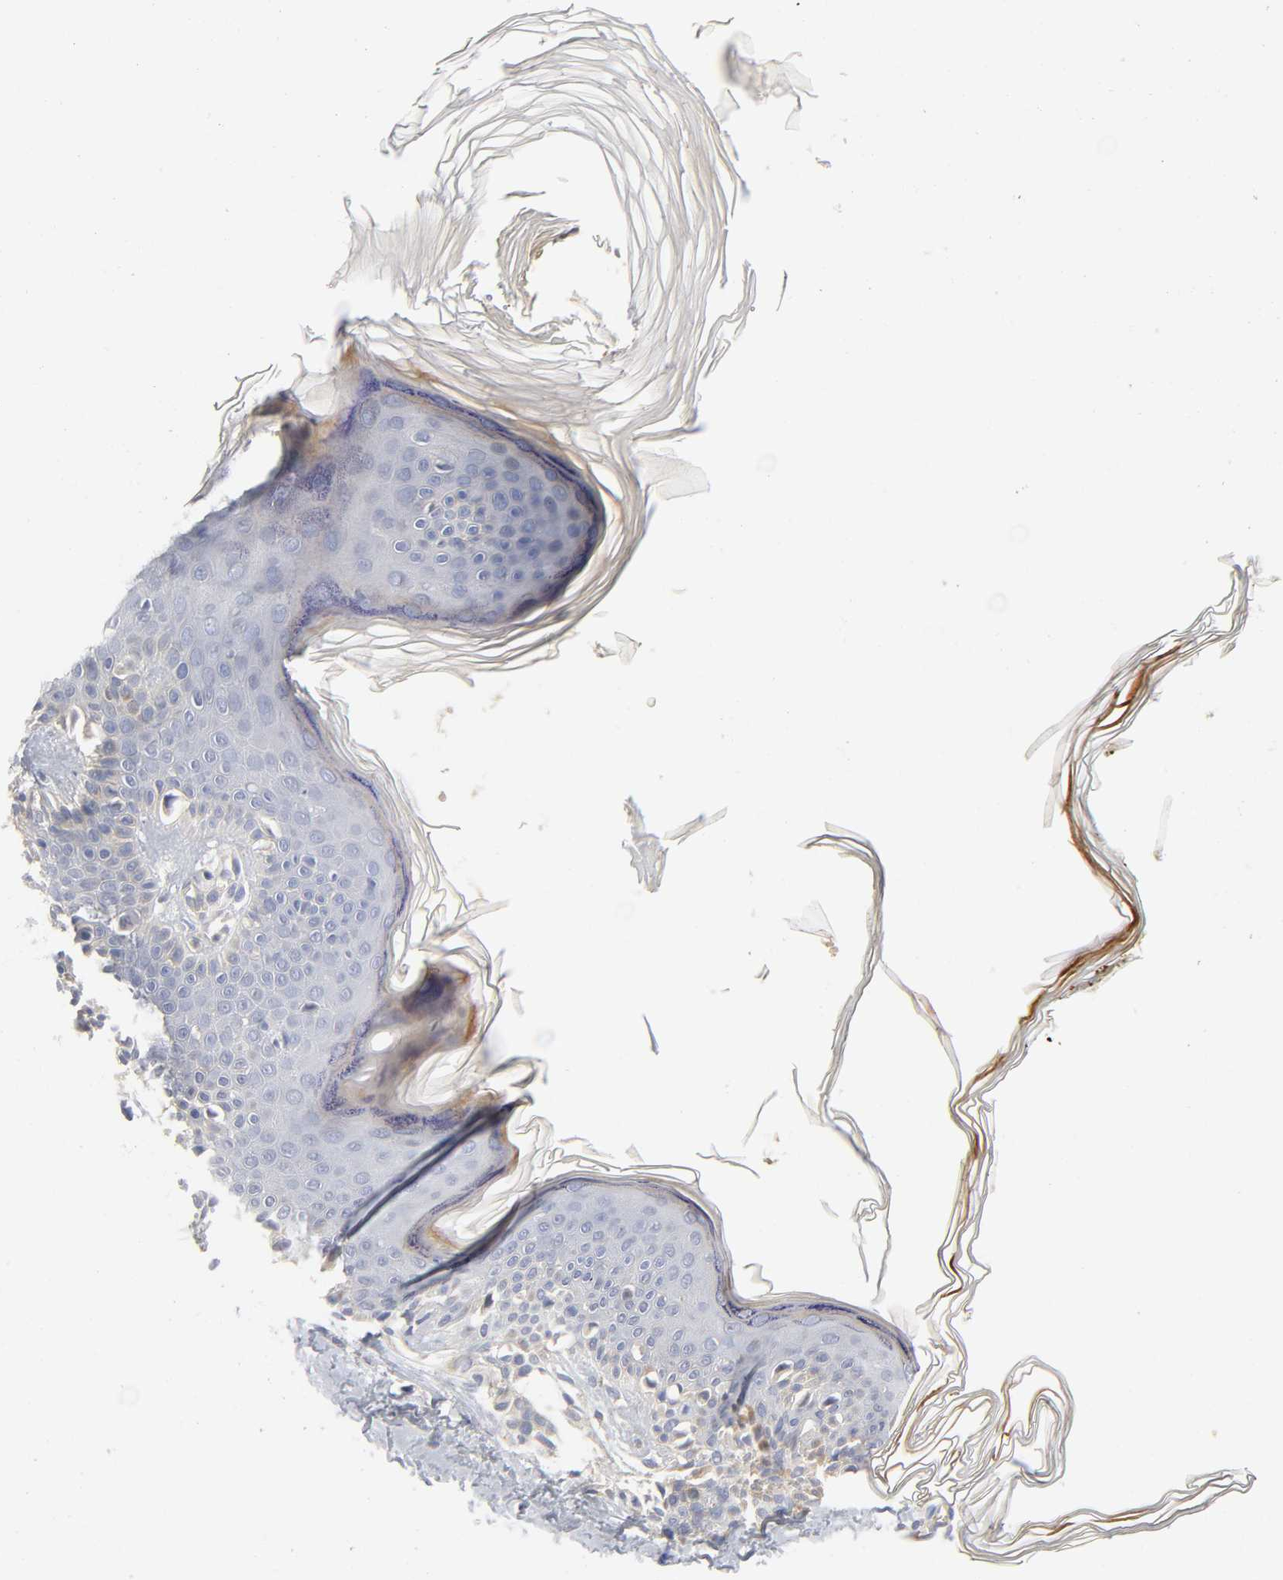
{"staining": {"intensity": "weak", "quantity": "25%-75%", "location": "cytoplasmic/membranous"}, "tissue": "melanoma", "cell_type": "Tumor cells", "image_type": "cancer", "snomed": [{"axis": "morphology", "description": "Normal tissue, NOS"}, {"axis": "morphology", "description": "Malignant melanoma, NOS"}, {"axis": "topography", "description": "Skin"}], "caption": "An immunohistochemistry micrograph of neoplastic tissue is shown. Protein staining in brown shows weak cytoplasmic/membranous positivity in malignant melanoma within tumor cells. (DAB IHC, brown staining for protein, blue staining for nuclei).", "gene": "NOVA1", "patient": {"sex": "male", "age": 83}}